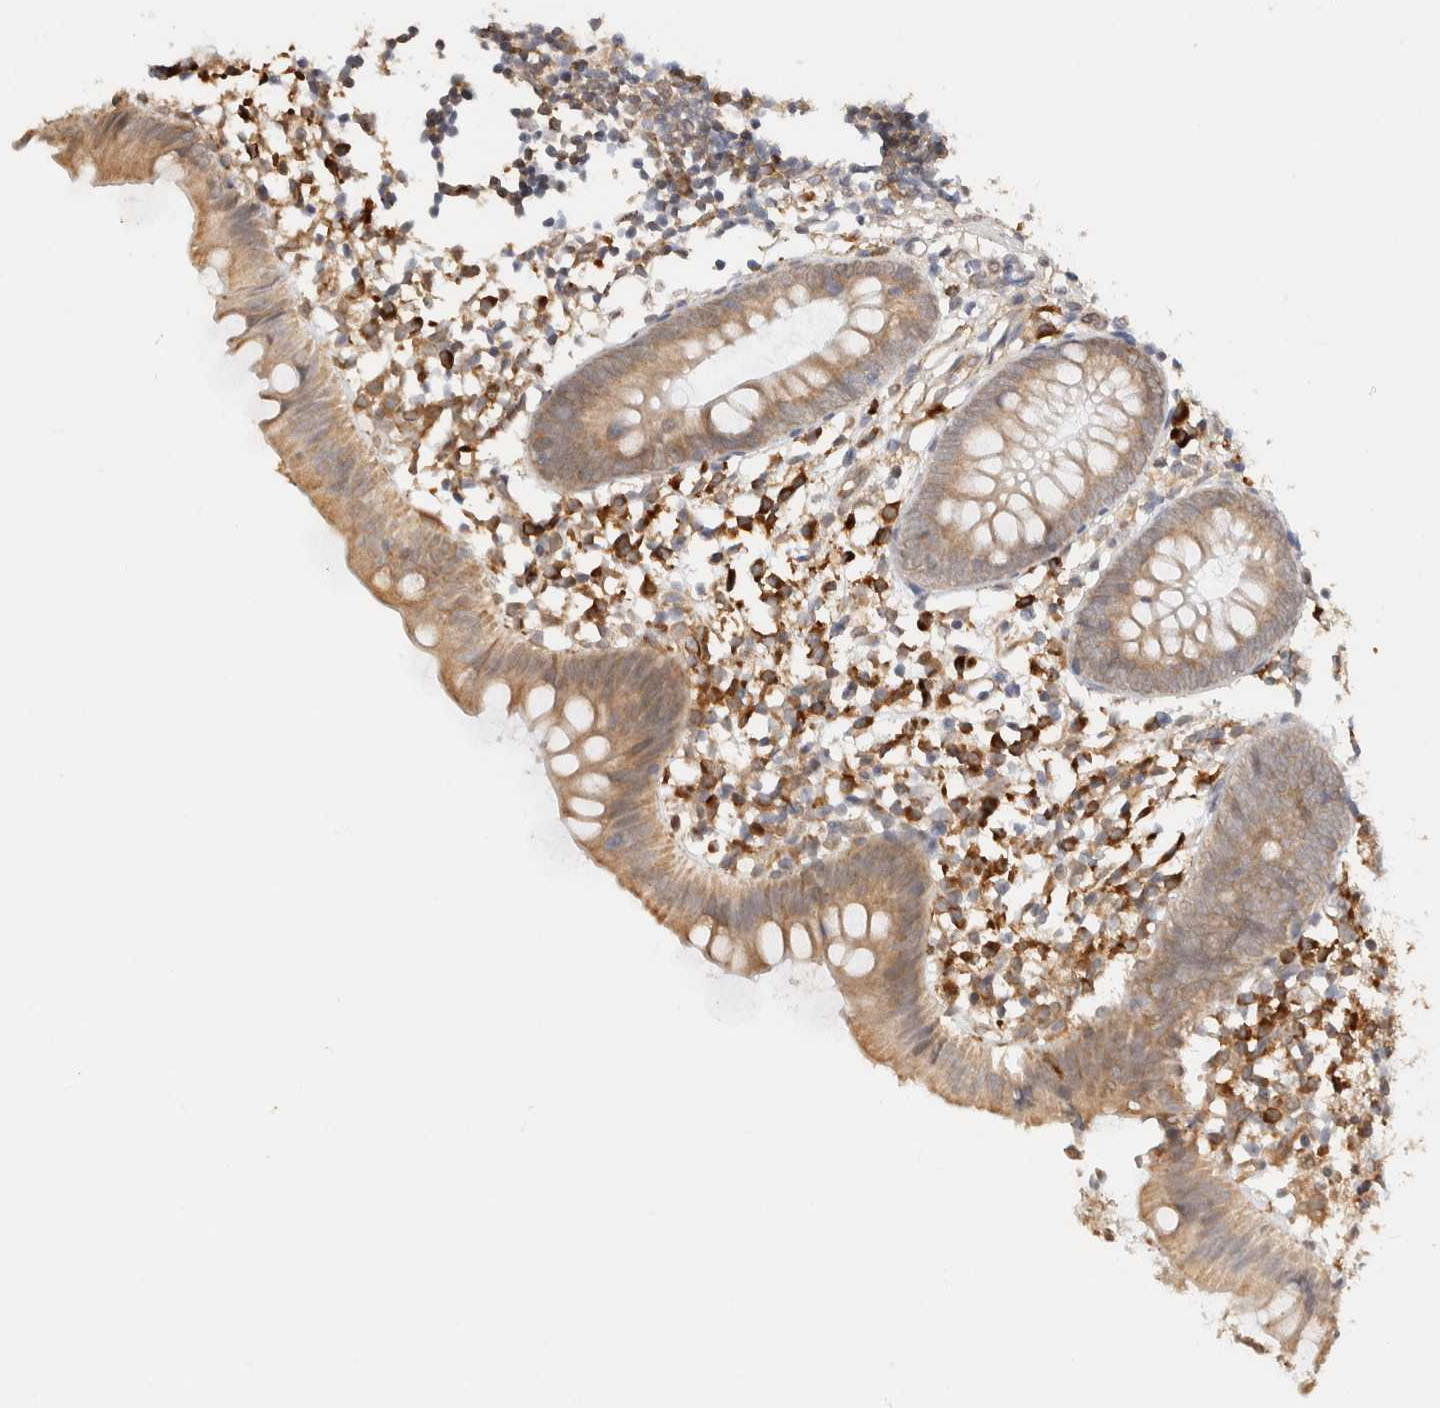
{"staining": {"intensity": "weak", "quantity": ">75%", "location": "cytoplasmic/membranous"}, "tissue": "appendix", "cell_type": "Glandular cells", "image_type": "normal", "snomed": [{"axis": "morphology", "description": "Normal tissue, NOS"}, {"axis": "topography", "description": "Appendix"}], "caption": "IHC (DAB (3,3'-diaminobenzidine)) staining of benign appendix displays weak cytoplasmic/membranous protein expression in approximately >75% of glandular cells.", "gene": "SYVN1", "patient": {"sex": "female", "age": 20}}